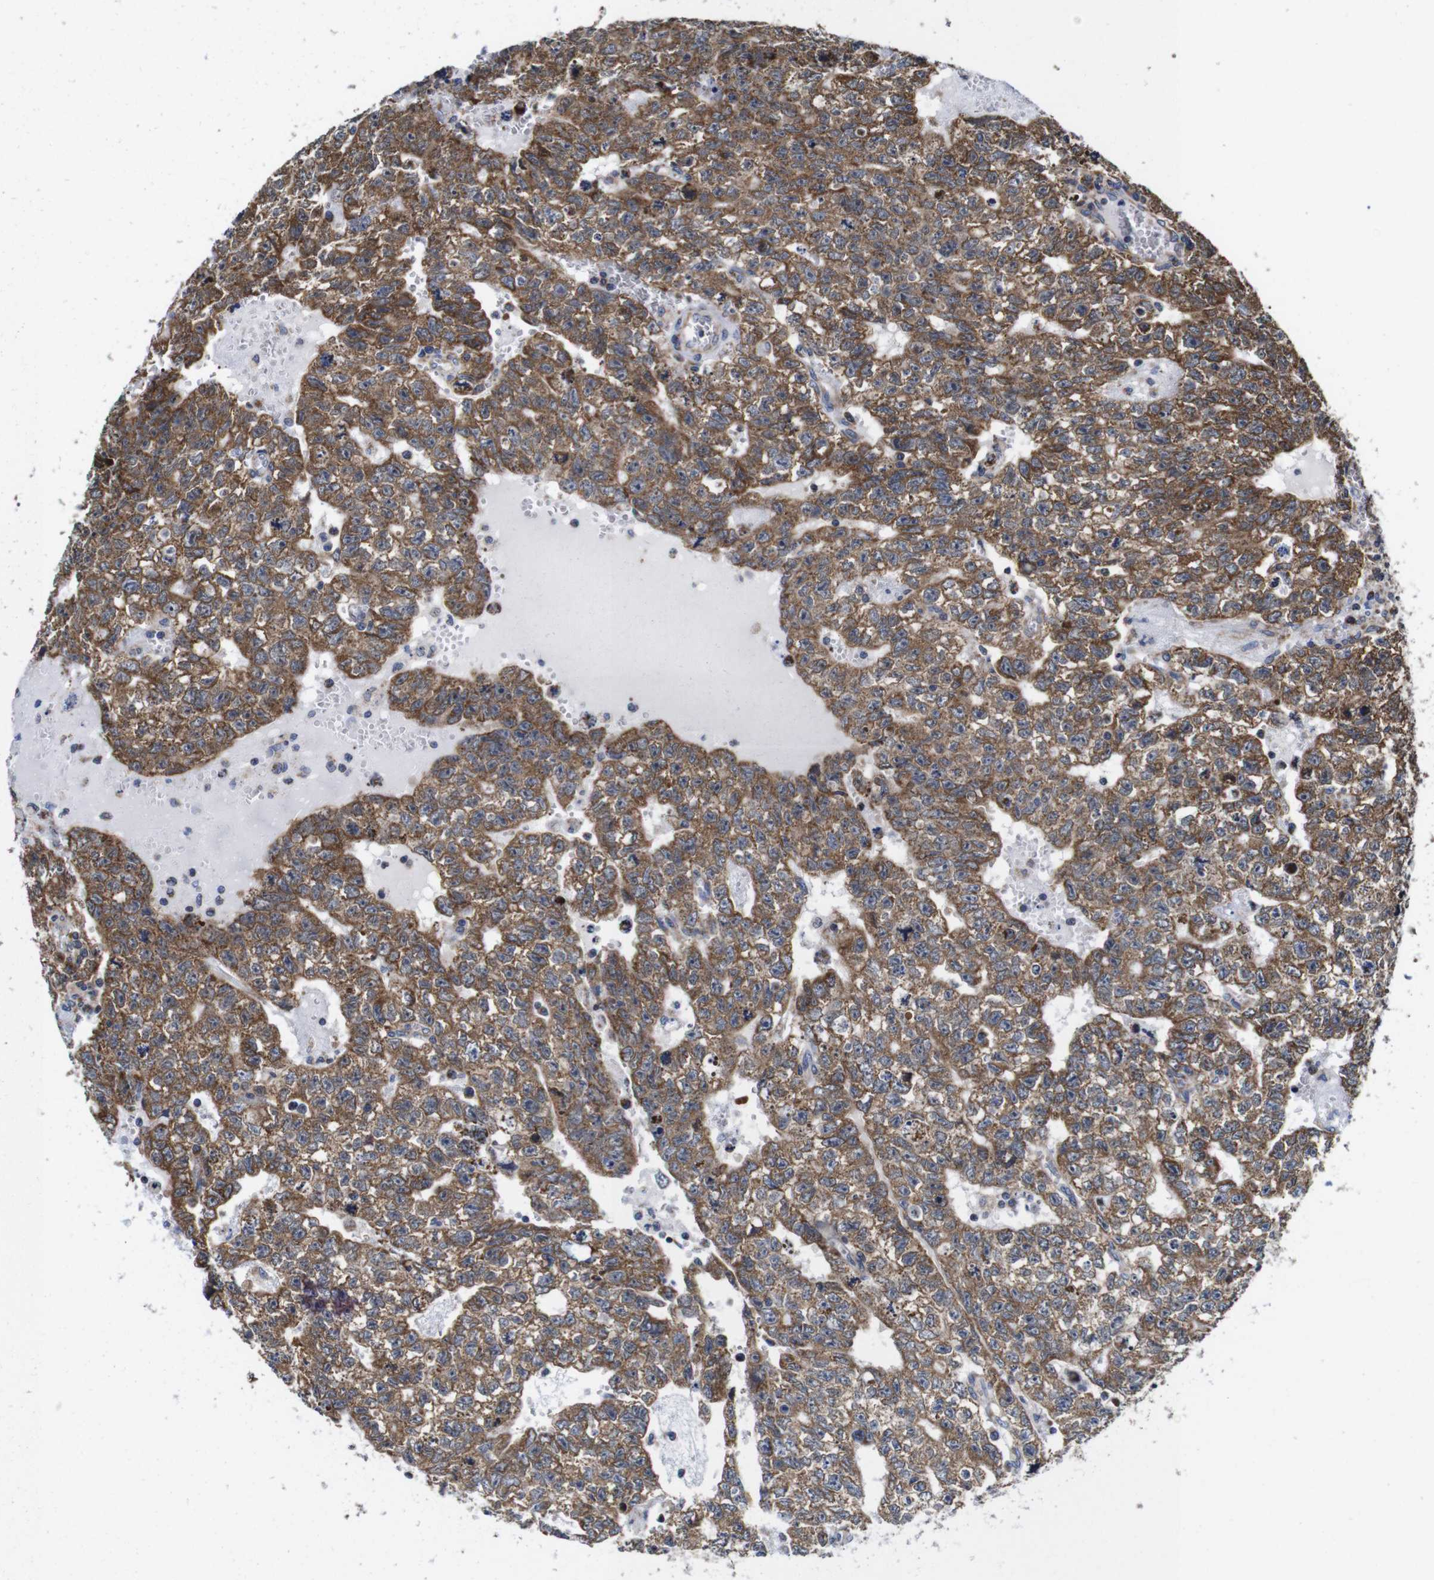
{"staining": {"intensity": "moderate", "quantity": ">75%", "location": "cytoplasmic/membranous"}, "tissue": "testis cancer", "cell_type": "Tumor cells", "image_type": "cancer", "snomed": [{"axis": "morphology", "description": "Seminoma, NOS"}, {"axis": "morphology", "description": "Carcinoma, Embryonal, NOS"}, {"axis": "topography", "description": "Testis"}], "caption": "Testis cancer (embryonal carcinoma) stained with a brown dye exhibits moderate cytoplasmic/membranous positive staining in about >75% of tumor cells.", "gene": "C17orf80", "patient": {"sex": "male", "age": 38}}